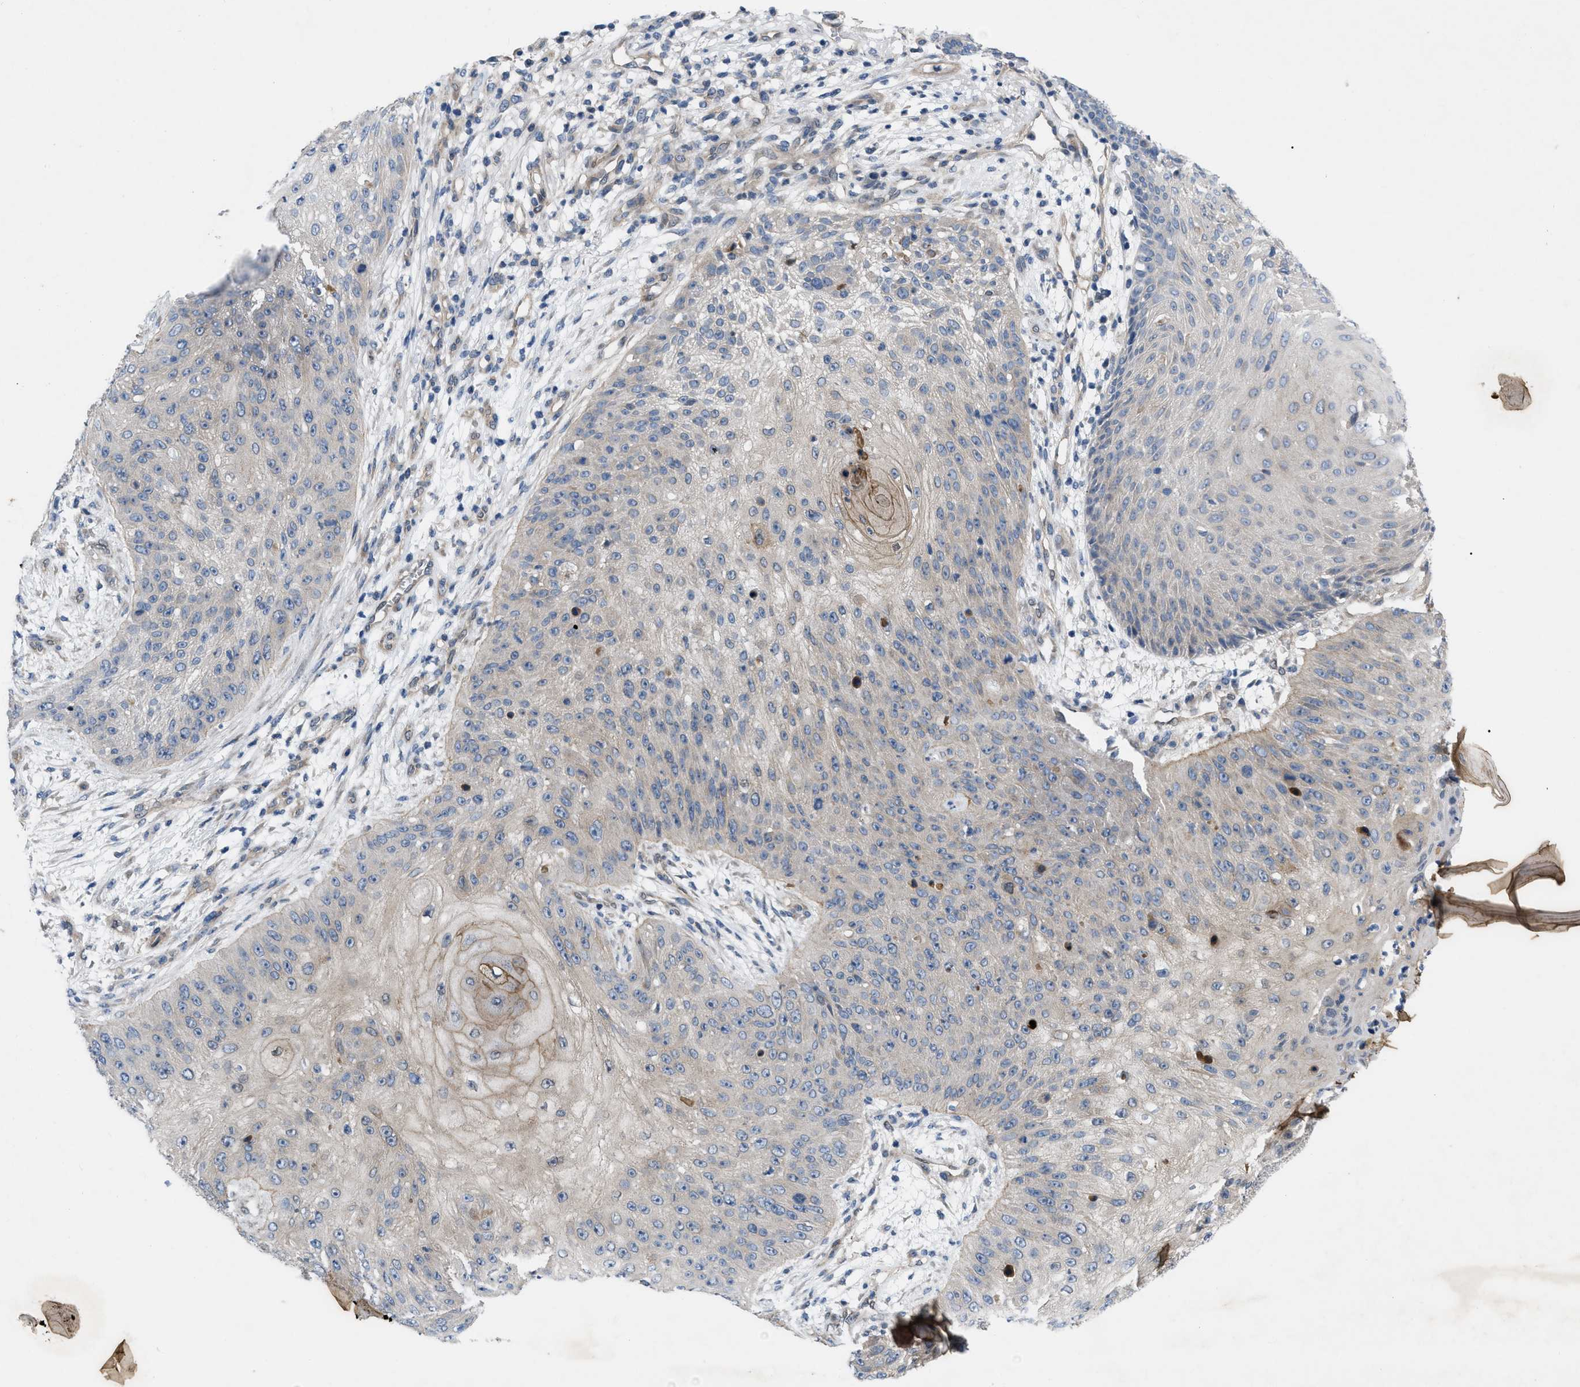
{"staining": {"intensity": "negative", "quantity": "none", "location": "none"}, "tissue": "skin cancer", "cell_type": "Tumor cells", "image_type": "cancer", "snomed": [{"axis": "morphology", "description": "Squamous cell carcinoma, NOS"}, {"axis": "topography", "description": "Skin"}], "caption": "IHC micrograph of neoplastic tissue: human squamous cell carcinoma (skin) stained with DAB (3,3'-diaminobenzidine) exhibits no significant protein staining in tumor cells.", "gene": "NDEL1", "patient": {"sex": "female", "age": 80}}